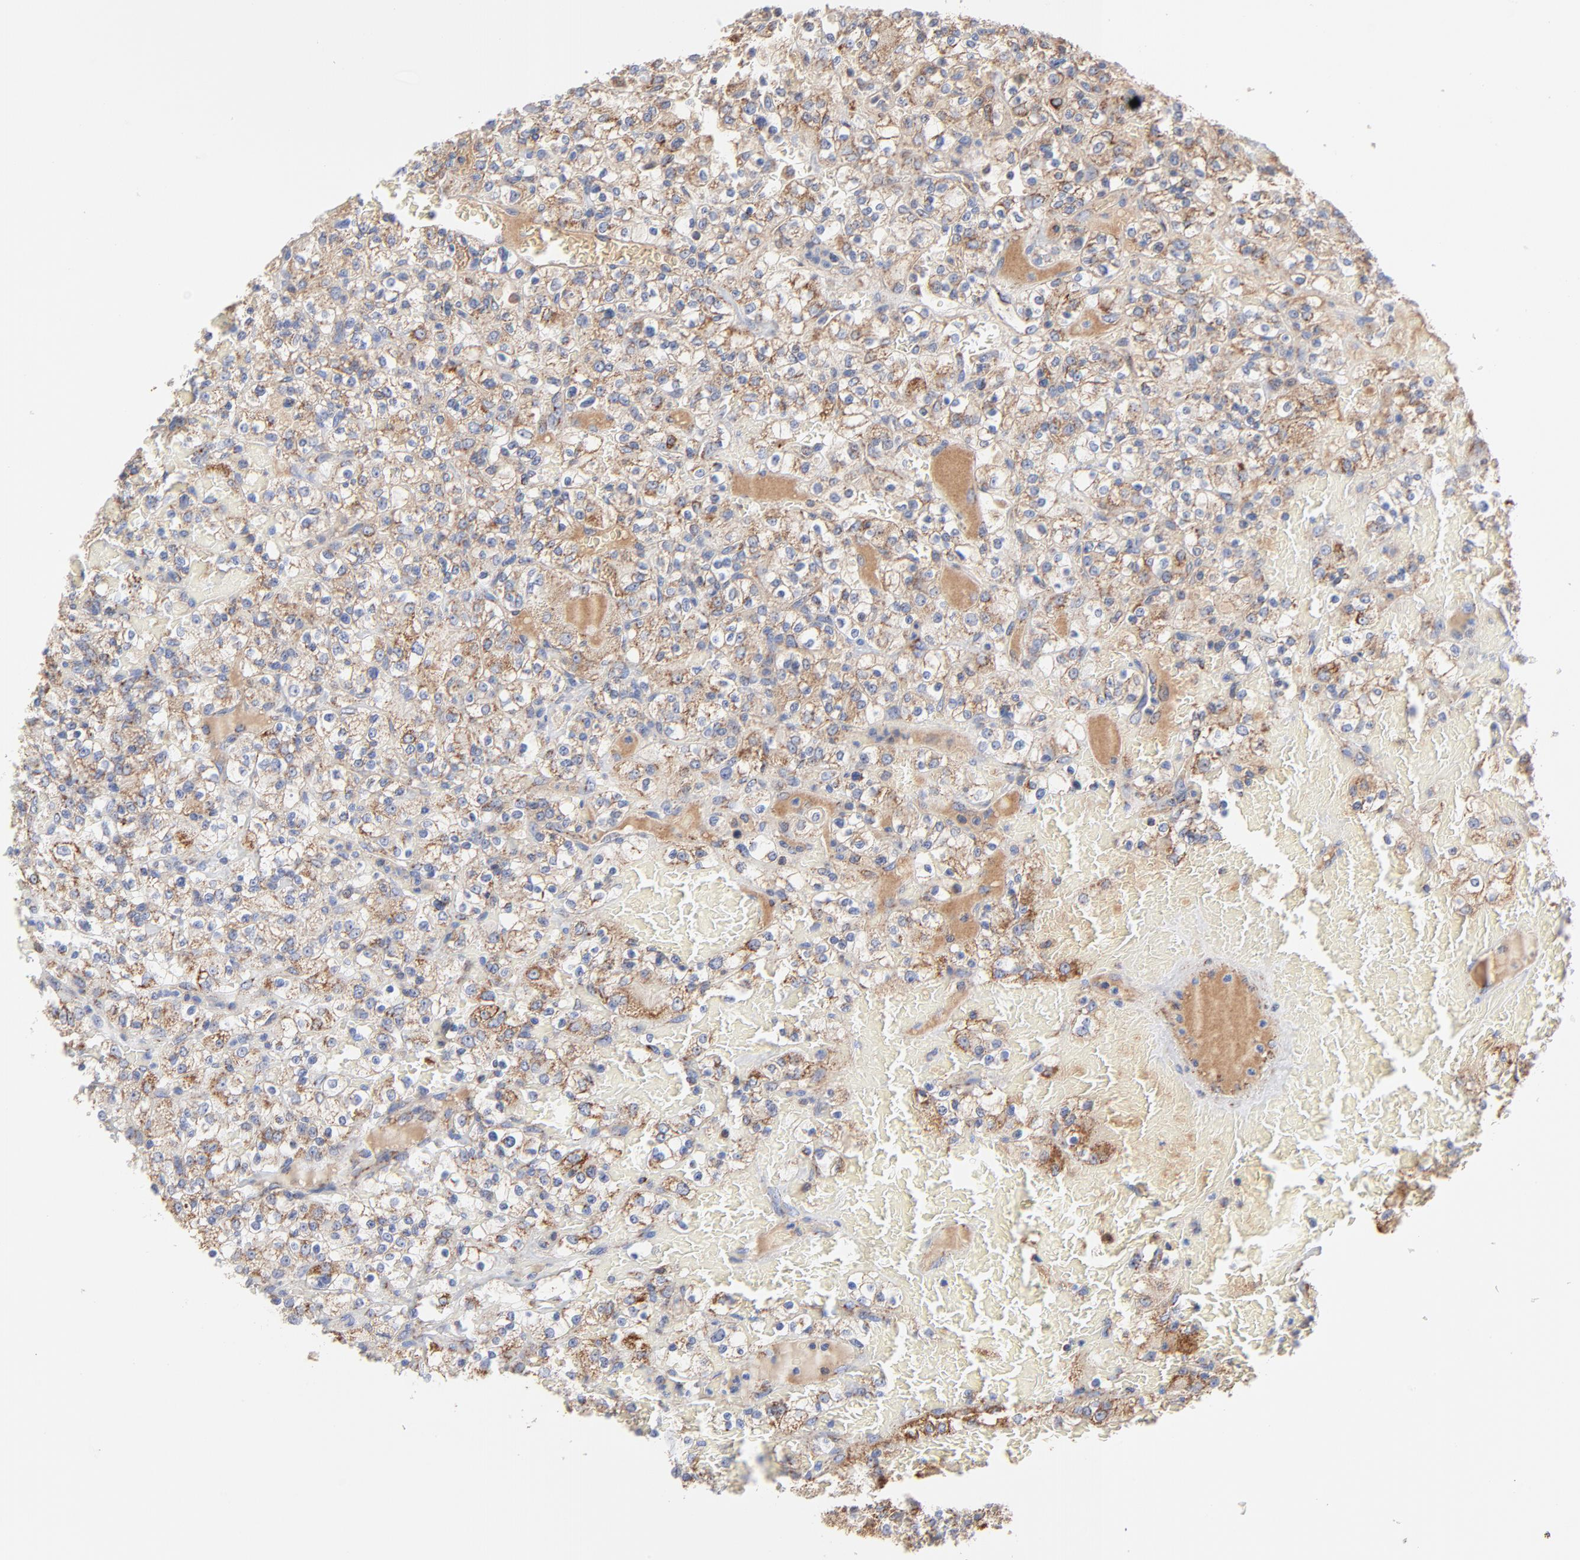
{"staining": {"intensity": "moderate", "quantity": ">75%", "location": "cytoplasmic/membranous"}, "tissue": "renal cancer", "cell_type": "Tumor cells", "image_type": "cancer", "snomed": [{"axis": "morphology", "description": "Normal tissue, NOS"}, {"axis": "morphology", "description": "Adenocarcinoma, NOS"}, {"axis": "topography", "description": "Kidney"}], "caption": "This micrograph exhibits renal cancer stained with IHC to label a protein in brown. The cytoplasmic/membranous of tumor cells show moderate positivity for the protein. Nuclei are counter-stained blue.", "gene": "DIABLO", "patient": {"sex": "female", "age": 72}}